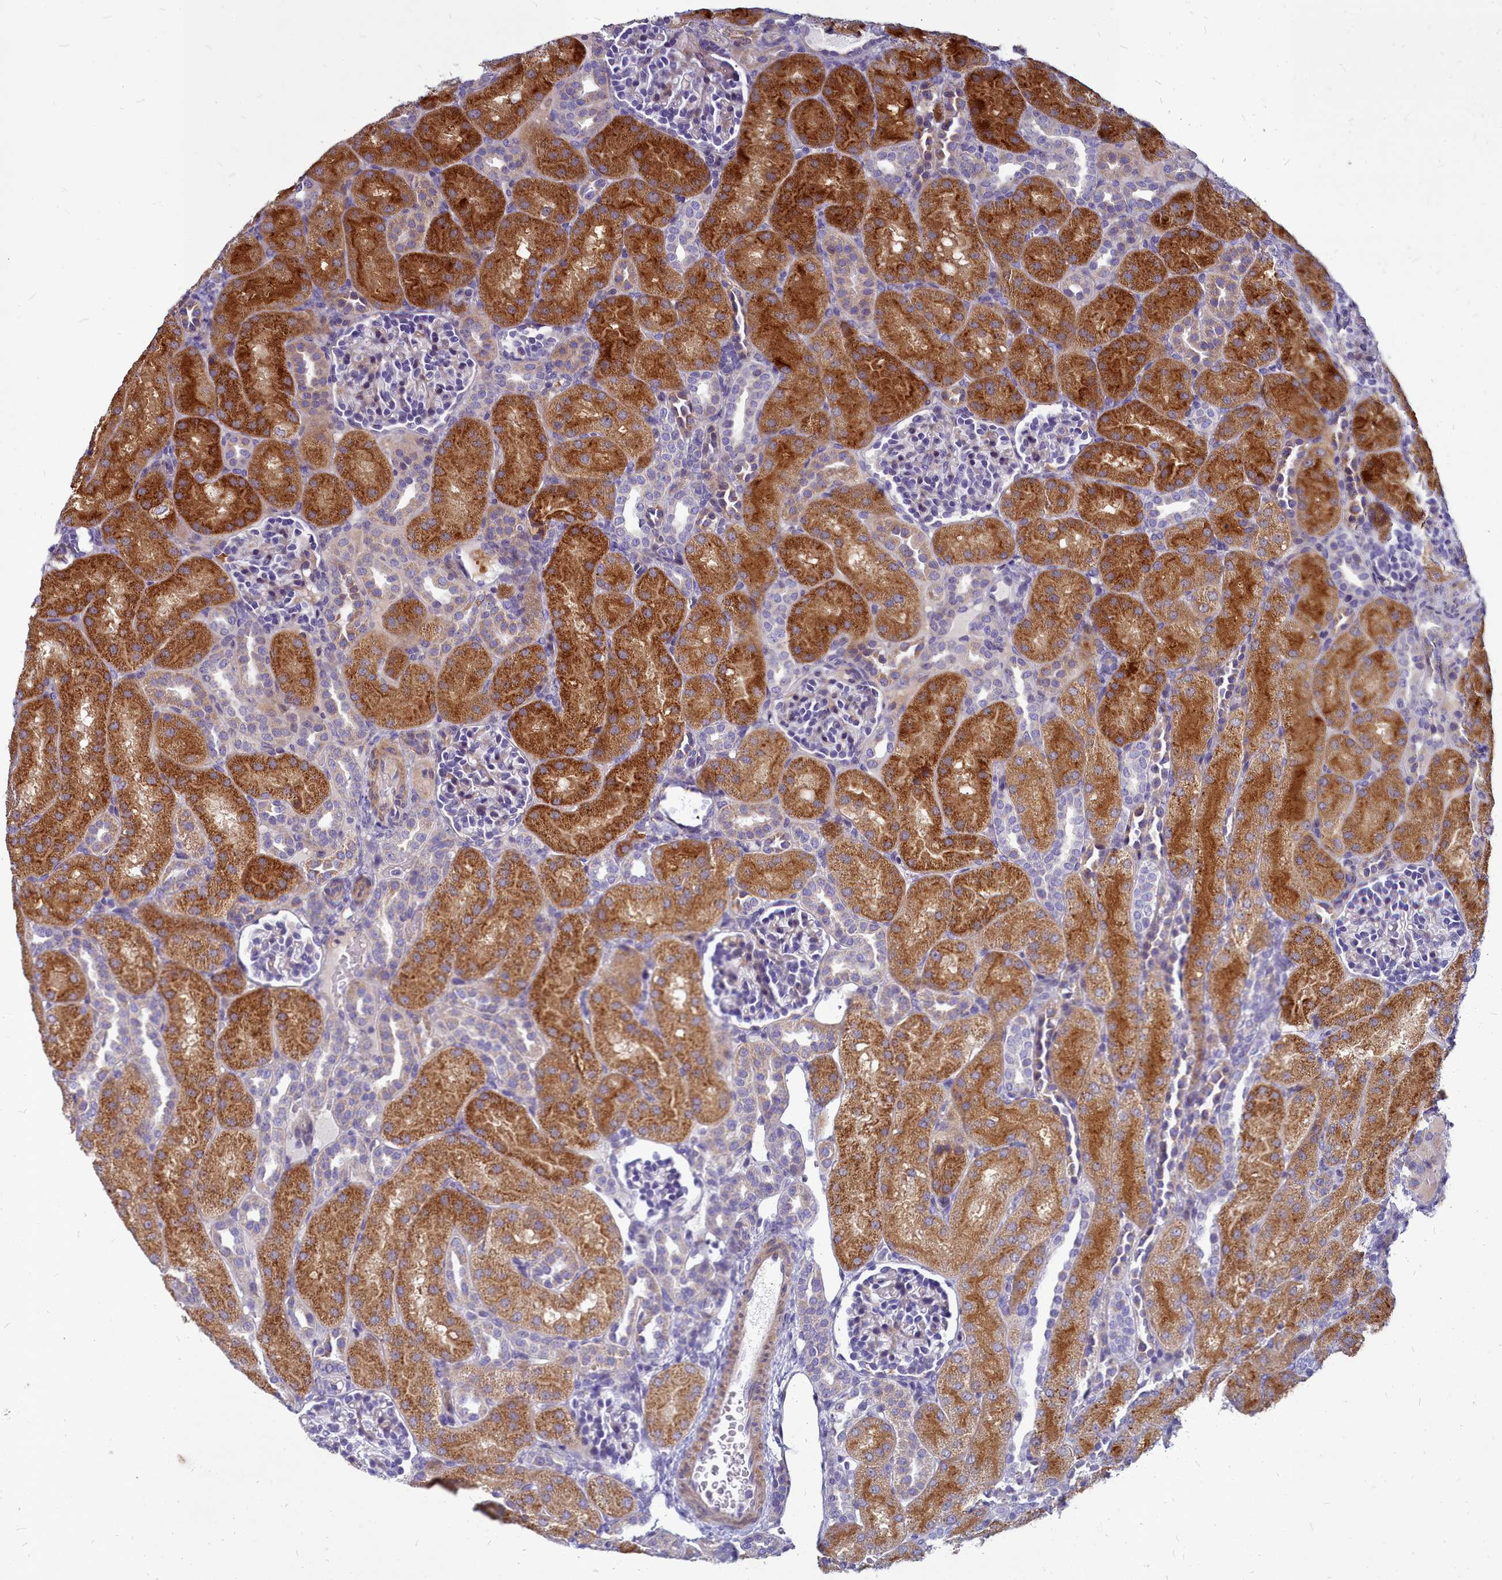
{"staining": {"intensity": "weak", "quantity": "<25%", "location": "cytoplasmic/membranous"}, "tissue": "kidney", "cell_type": "Cells in glomeruli", "image_type": "normal", "snomed": [{"axis": "morphology", "description": "Normal tissue, NOS"}, {"axis": "topography", "description": "Kidney"}], "caption": "High power microscopy image of an immunohistochemistry (IHC) histopathology image of normal kidney, revealing no significant positivity in cells in glomeruli. (Stains: DAB (3,3'-diaminobenzidine) immunohistochemistry (IHC) with hematoxylin counter stain, Microscopy: brightfield microscopy at high magnification).", "gene": "SMPD4", "patient": {"sex": "male", "age": 1}}